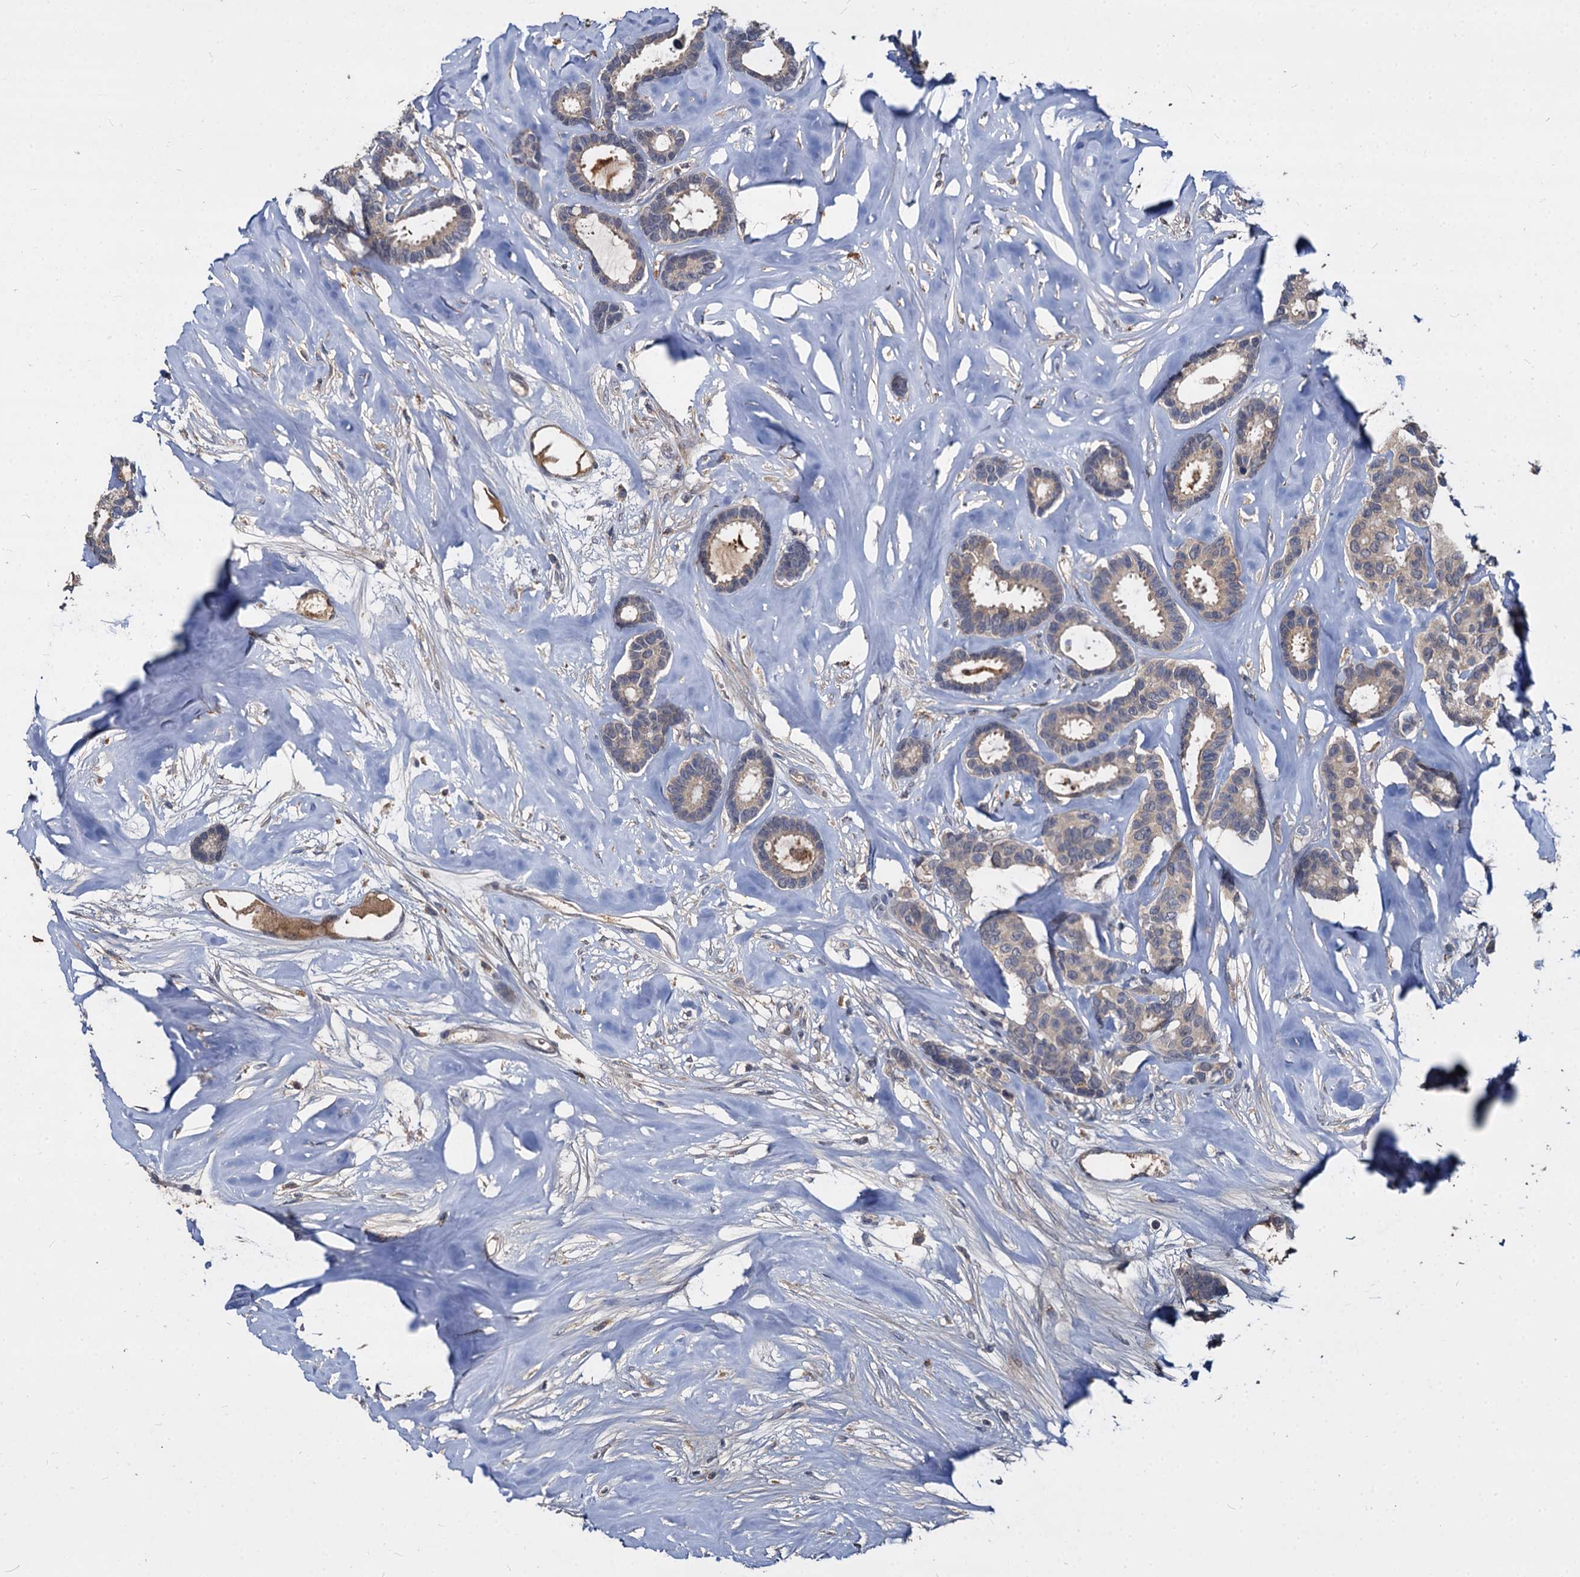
{"staining": {"intensity": "weak", "quantity": "25%-75%", "location": "cytoplasmic/membranous"}, "tissue": "breast cancer", "cell_type": "Tumor cells", "image_type": "cancer", "snomed": [{"axis": "morphology", "description": "Duct carcinoma"}, {"axis": "topography", "description": "Breast"}], "caption": "Immunohistochemistry image of neoplastic tissue: breast infiltrating ductal carcinoma stained using immunohistochemistry shows low levels of weak protein expression localized specifically in the cytoplasmic/membranous of tumor cells, appearing as a cytoplasmic/membranous brown color.", "gene": "CCDC184", "patient": {"sex": "female", "age": 87}}